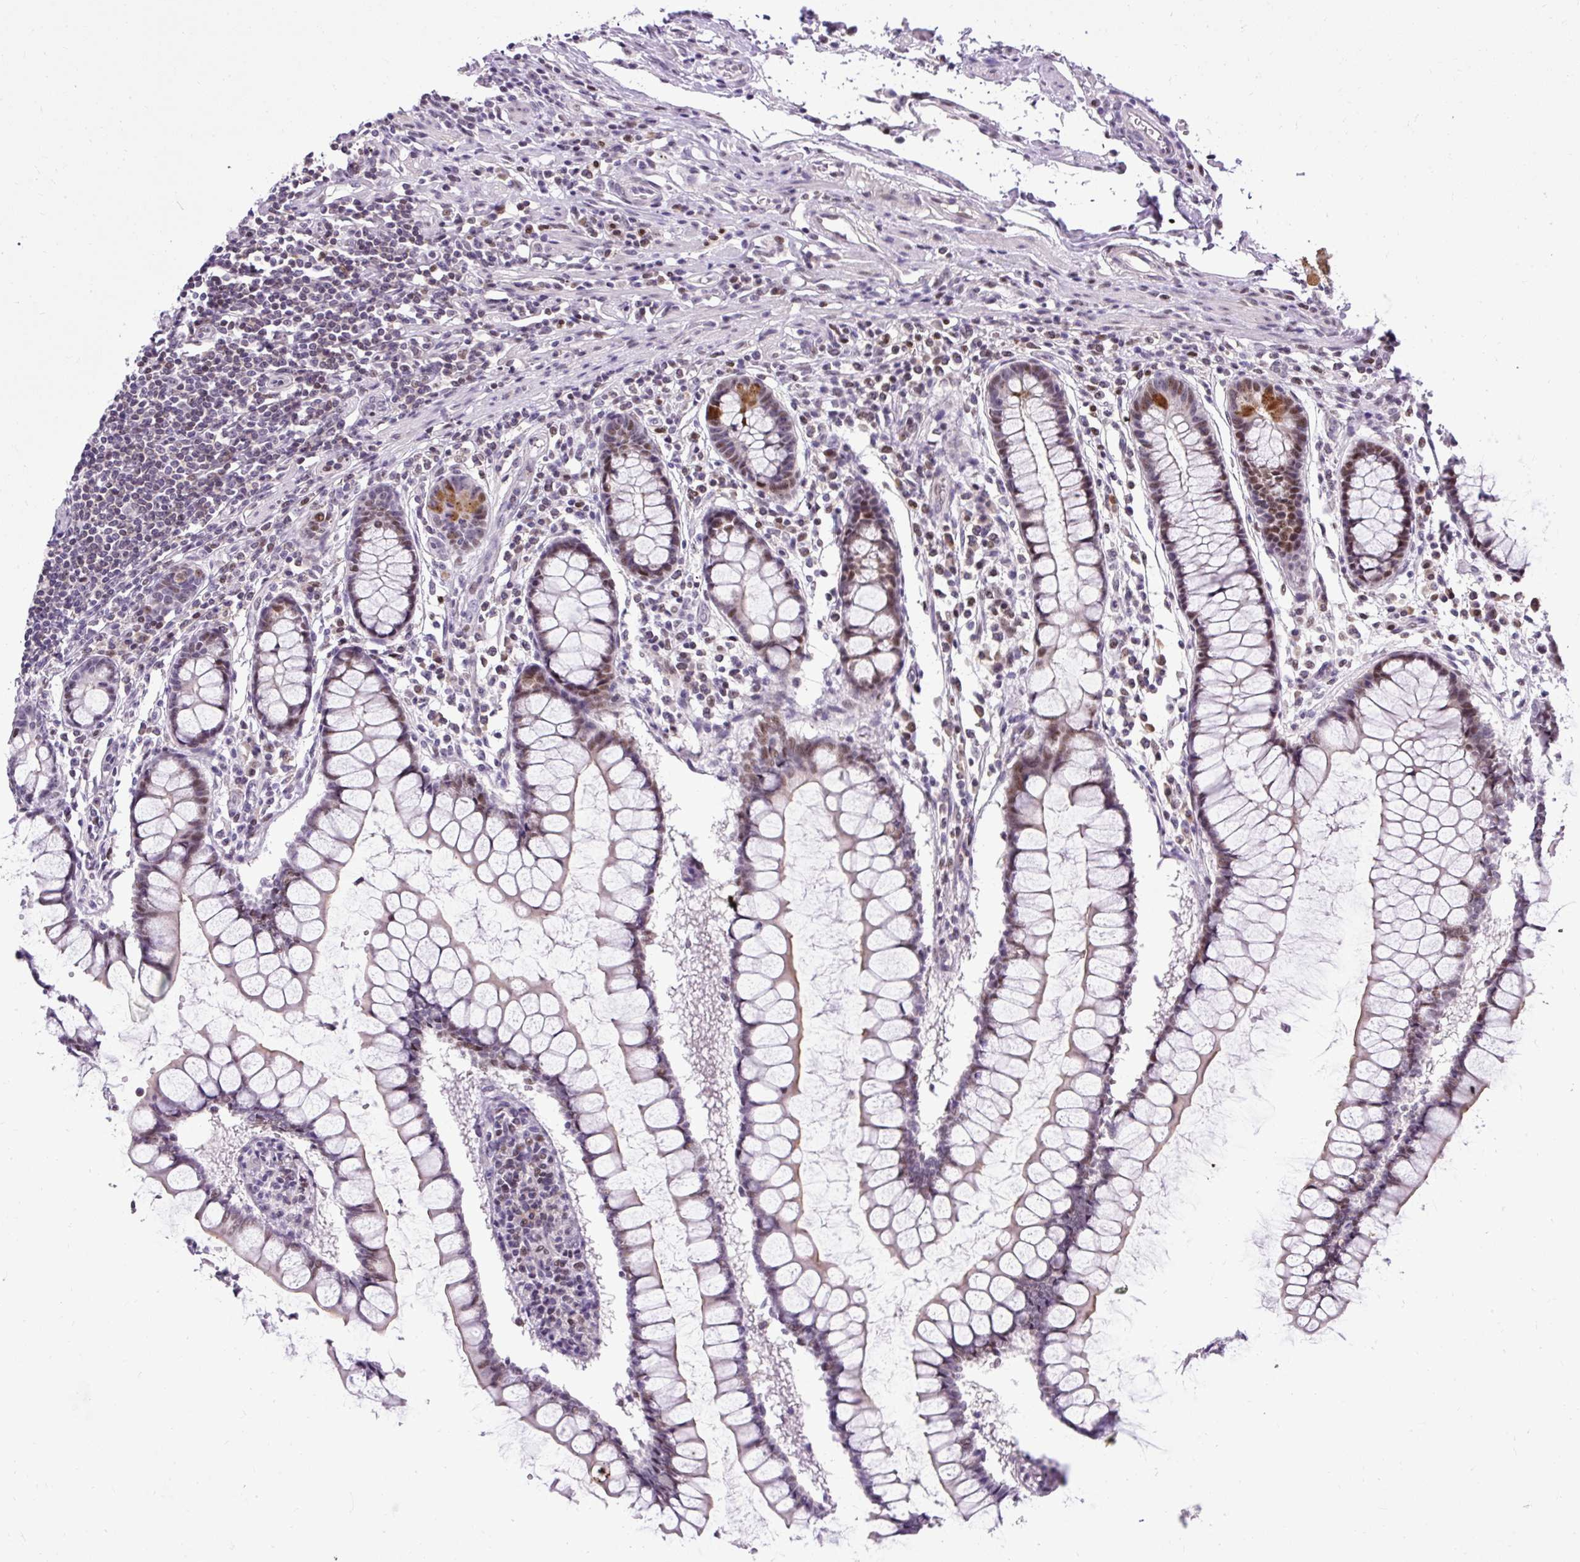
{"staining": {"intensity": "weak", "quantity": "25%-75%", "location": "nuclear"}, "tissue": "colon", "cell_type": "Endothelial cells", "image_type": "normal", "snomed": [{"axis": "morphology", "description": "Normal tissue, NOS"}, {"axis": "morphology", "description": "Adenocarcinoma, NOS"}, {"axis": "topography", "description": "Colon"}], "caption": "Immunohistochemistry (IHC) histopathology image of normal colon stained for a protein (brown), which exhibits low levels of weak nuclear expression in approximately 25%-75% of endothelial cells.", "gene": "ARHGEF18", "patient": {"sex": "female", "age": 55}}